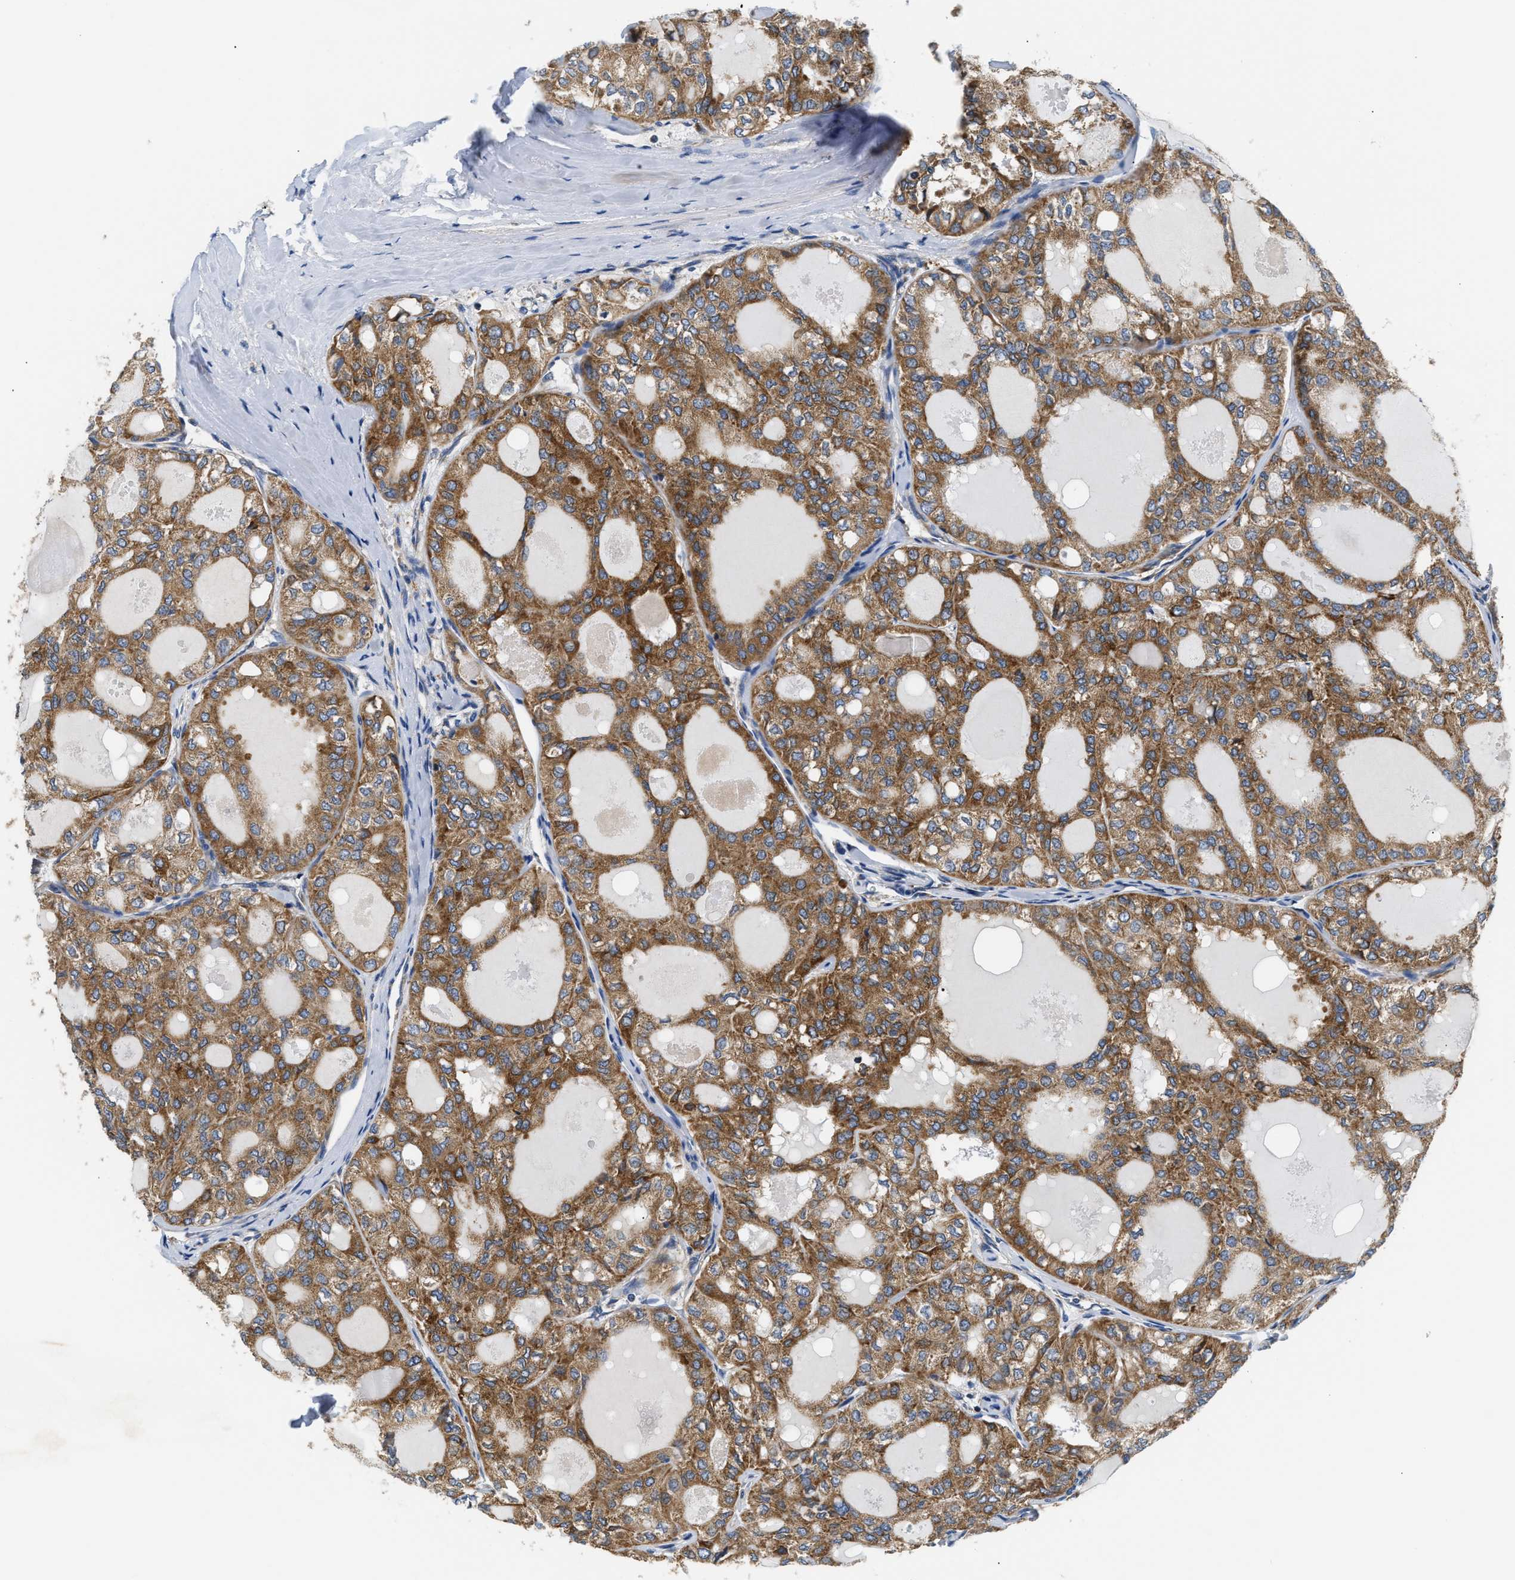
{"staining": {"intensity": "moderate", "quantity": ">75%", "location": "cytoplasmic/membranous"}, "tissue": "thyroid cancer", "cell_type": "Tumor cells", "image_type": "cancer", "snomed": [{"axis": "morphology", "description": "Follicular adenoma carcinoma, NOS"}, {"axis": "topography", "description": "Thyroid gland"}], "caption": "Brown immunohistochemical staining in human thyroid follicular adenoma carcinoma shows moderate cytoplasmic/membranous staining in approximately >75% of tumor cells.", "gene": "HDHD3", "patient": {"sex": "male", "age": 75}}